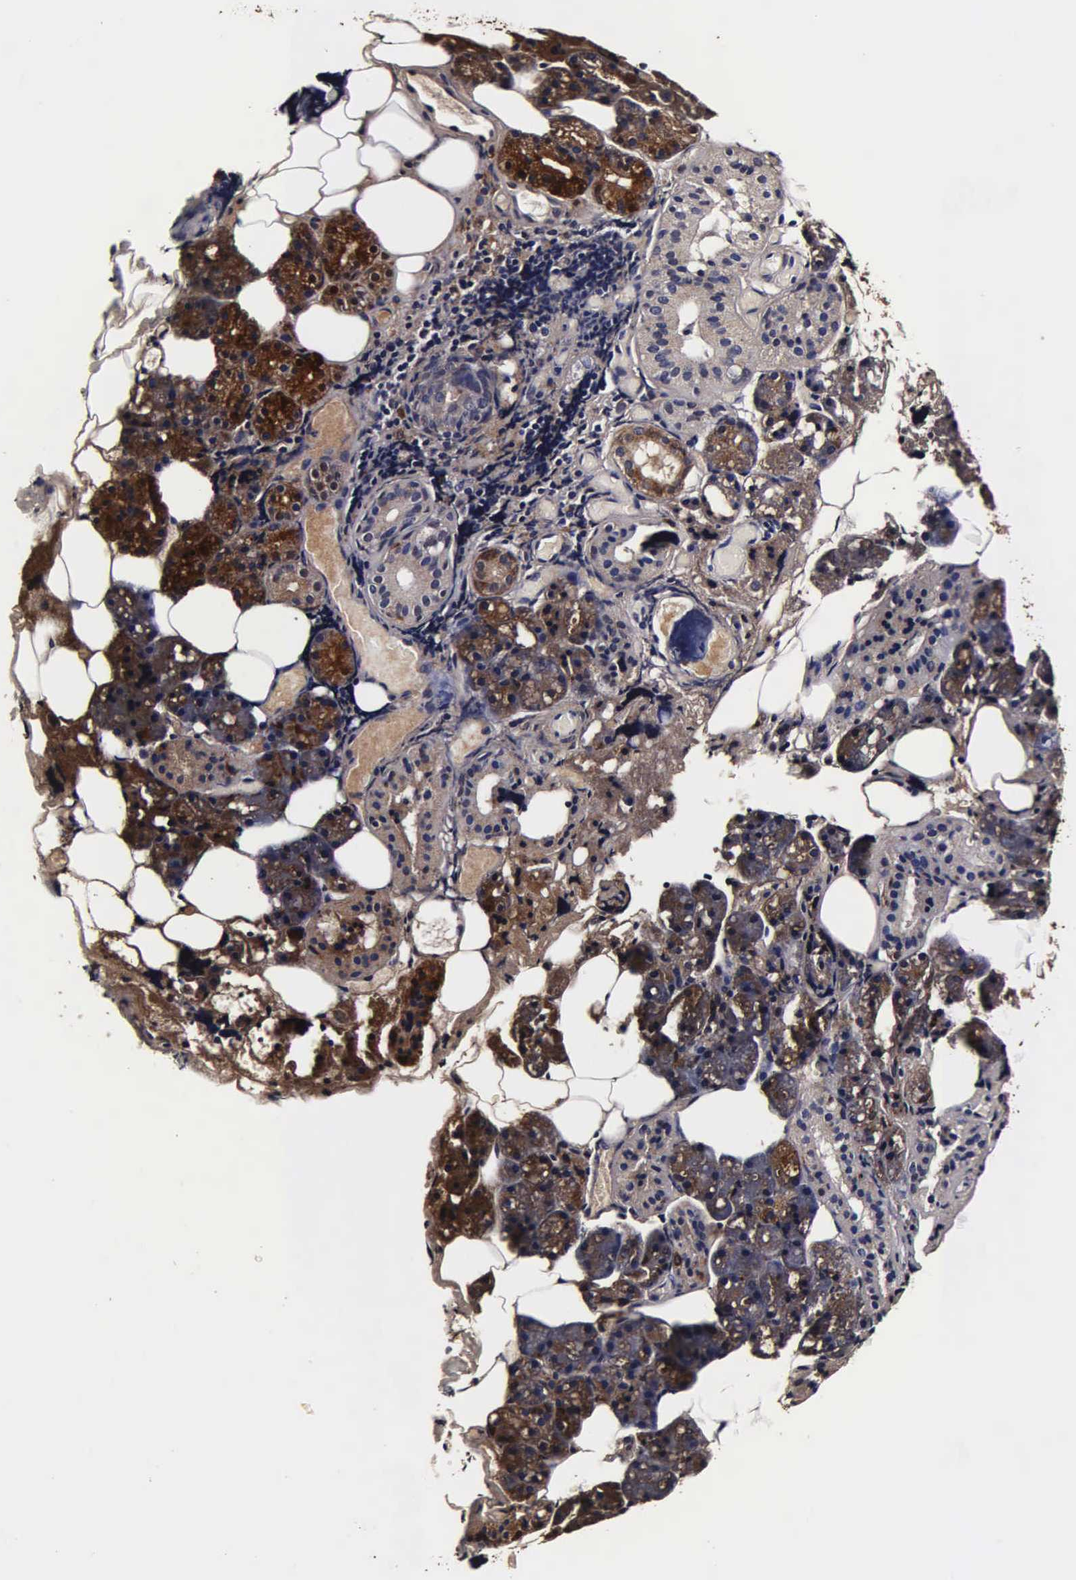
{"staining": {"intensity": "strong", "quantity": ">75%", "location": "cytoplasmic/membranous"}, "tissue": "salivary gland", "cell_type": "Glandular cells", "image_type": "normal", "snomed": [{"axis": "morphology", "description": "Normal tissue, NOS"}, {"axis": "topography", "description": "Salivary gland"}], "caption": "IHC micrograph of unremarkable salivary gland stained for a protein (brown), which exhibits high levels of strong cytoplasmic/membranous expression in approximately >75% of glandular cells.", "gene": "CST3", "patient": {"sex": "female", "age": 55}}